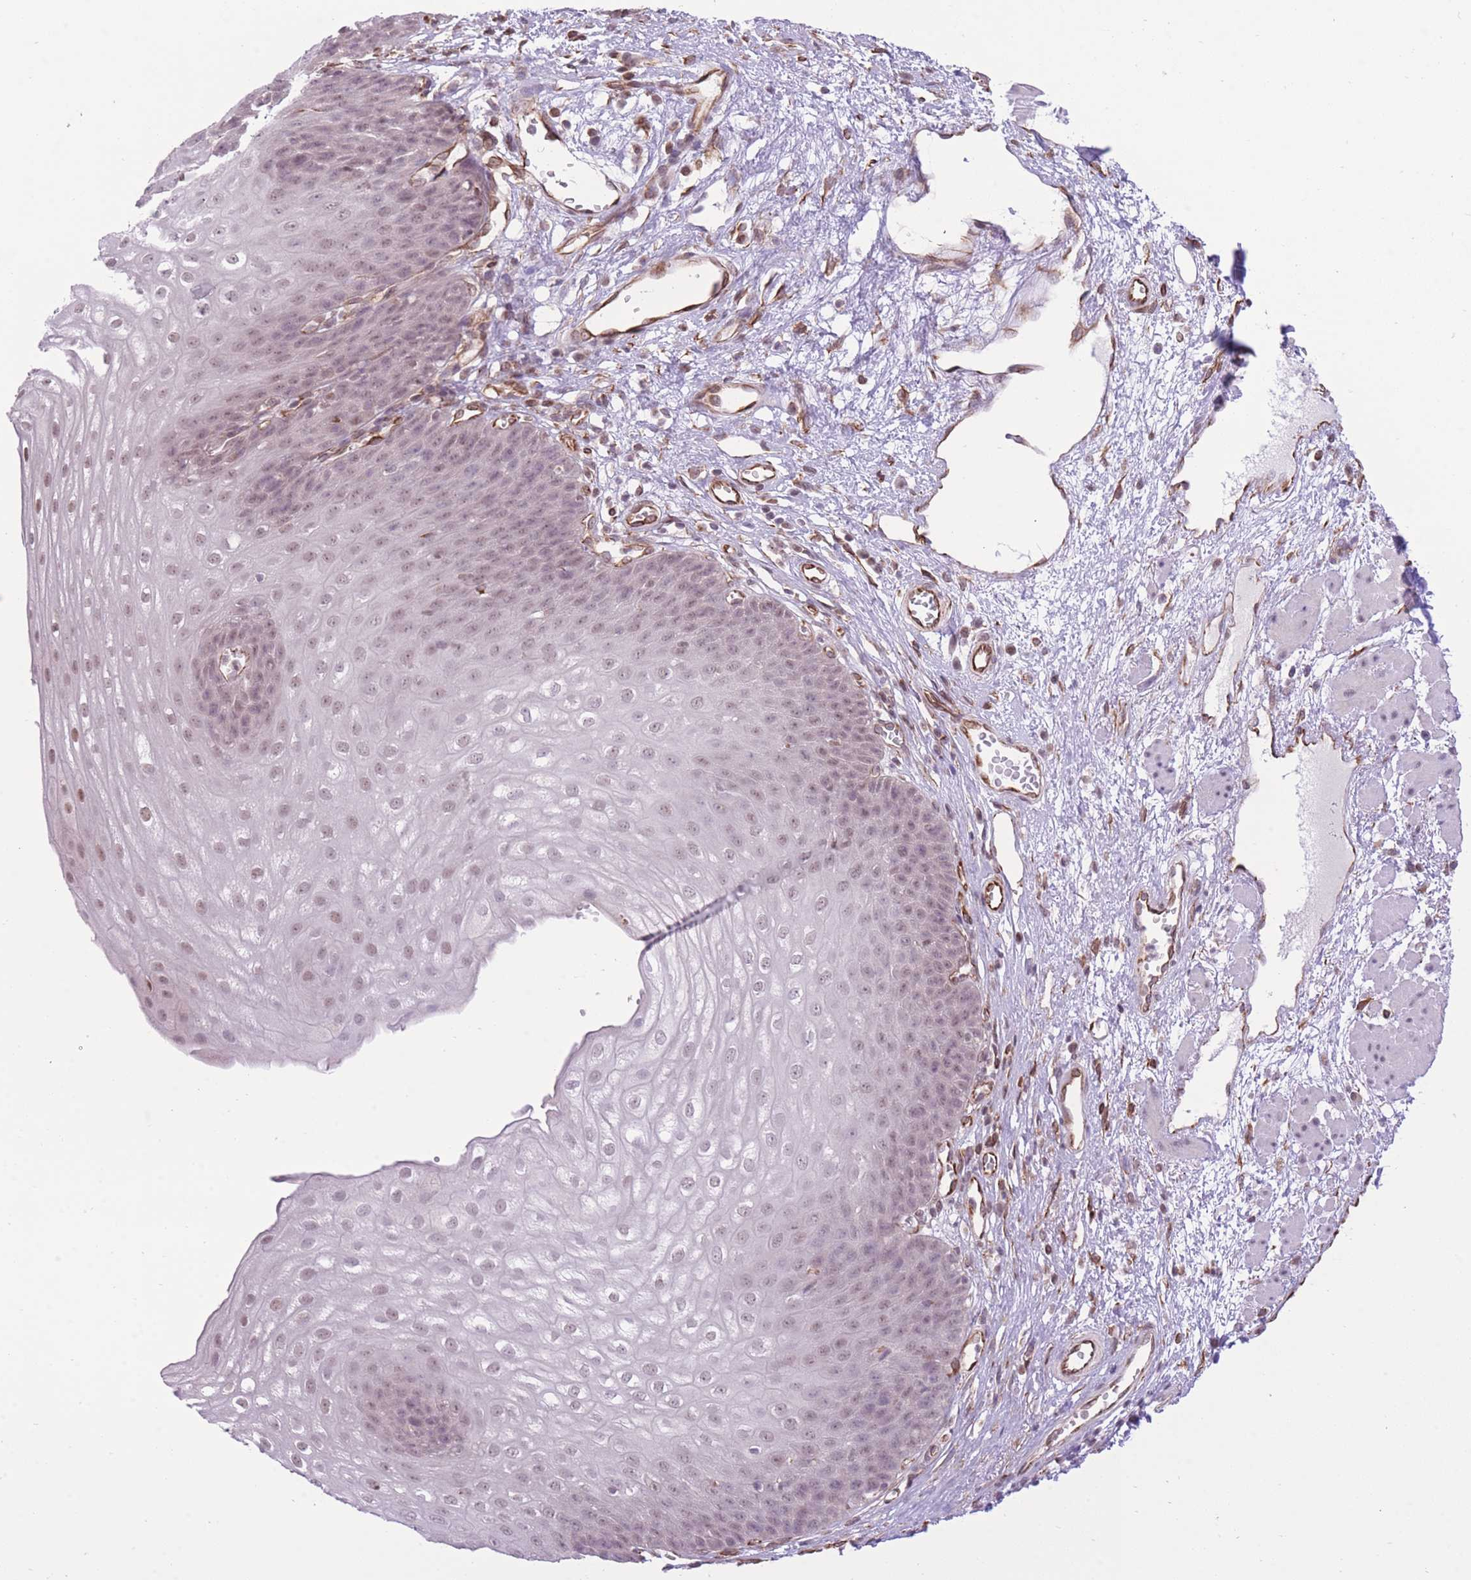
{"staining": {"intensity": "weak", "quantity": ">75%", "location": "nuclear"}, "tissue": "esophagus", "cell_type": "Squamous epithelial cells", "image_type": "normal", "snomed": [{"axis": "morphology", "description": "Normal tissue, NOS"}, {"axis": "topography", "description": "Esophagus"}], "caption": "Weak nuclear expression for a protein is identified in about >75% of squamous epithelial cells of normal esophagus using immunohistochemistry.", "gene": "ELL", "patient": {"sex": "male", "age": 71}}